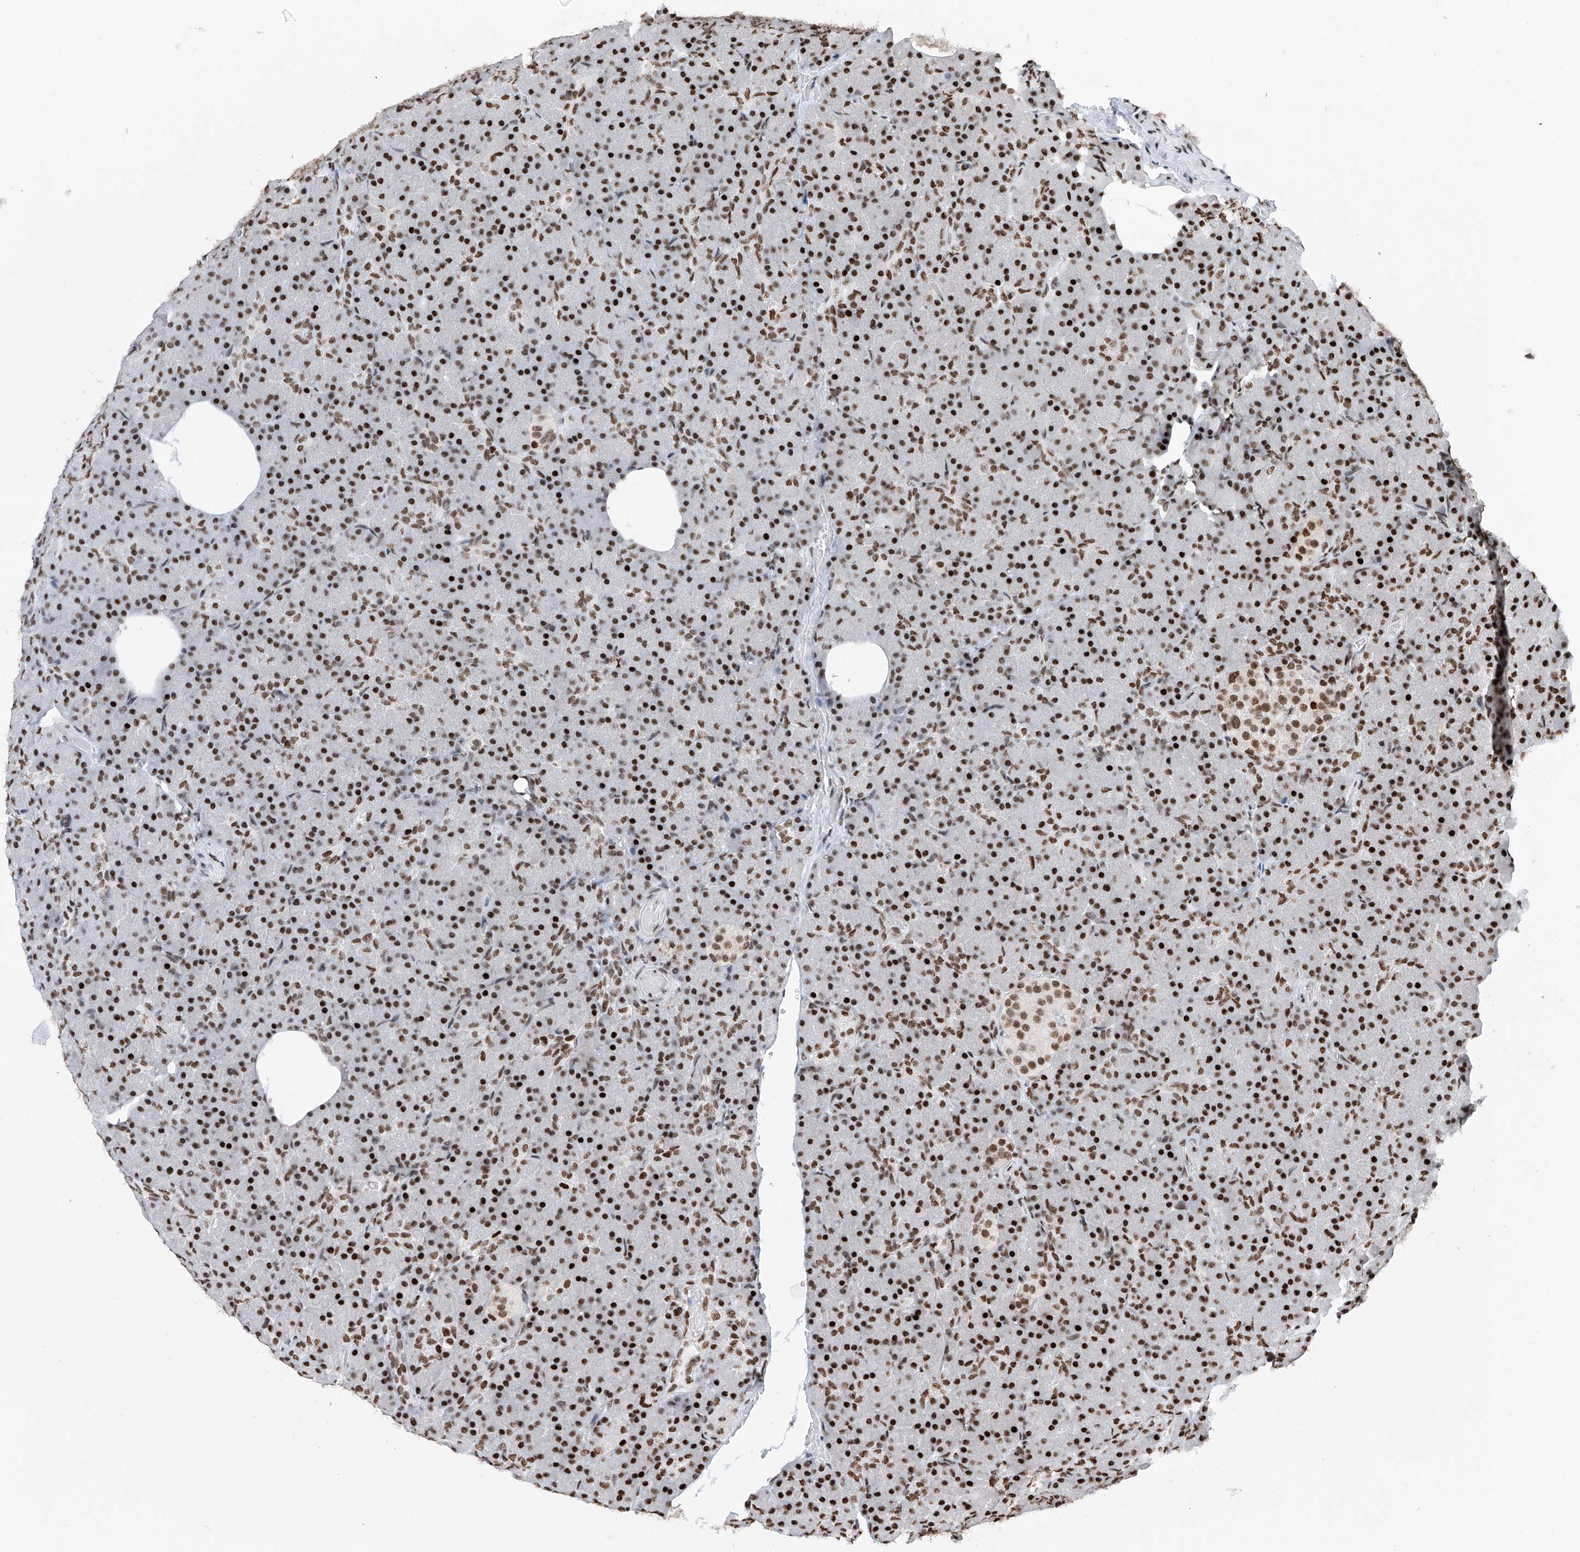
{"staining": {"intensity": "strong", "quantity": ">75%", "location": "nuclear"}, "tissue": "pancreas", "cell_type": "Exocrine glandular cells", "image_type": "normal", "snomed": [{"axis": "morphology", "description": "Normal tissue, NOS"}, {"axis": "topography", "description": "Pancreas"}], "caption": "IHC (DAB) staining of unremarkable human pancreas displays strong nuclear protein expression in approximately >75% of exocrine glandular cells.", "gene": "SRSF6", "patient": {"sex": "female", "age": 43}}